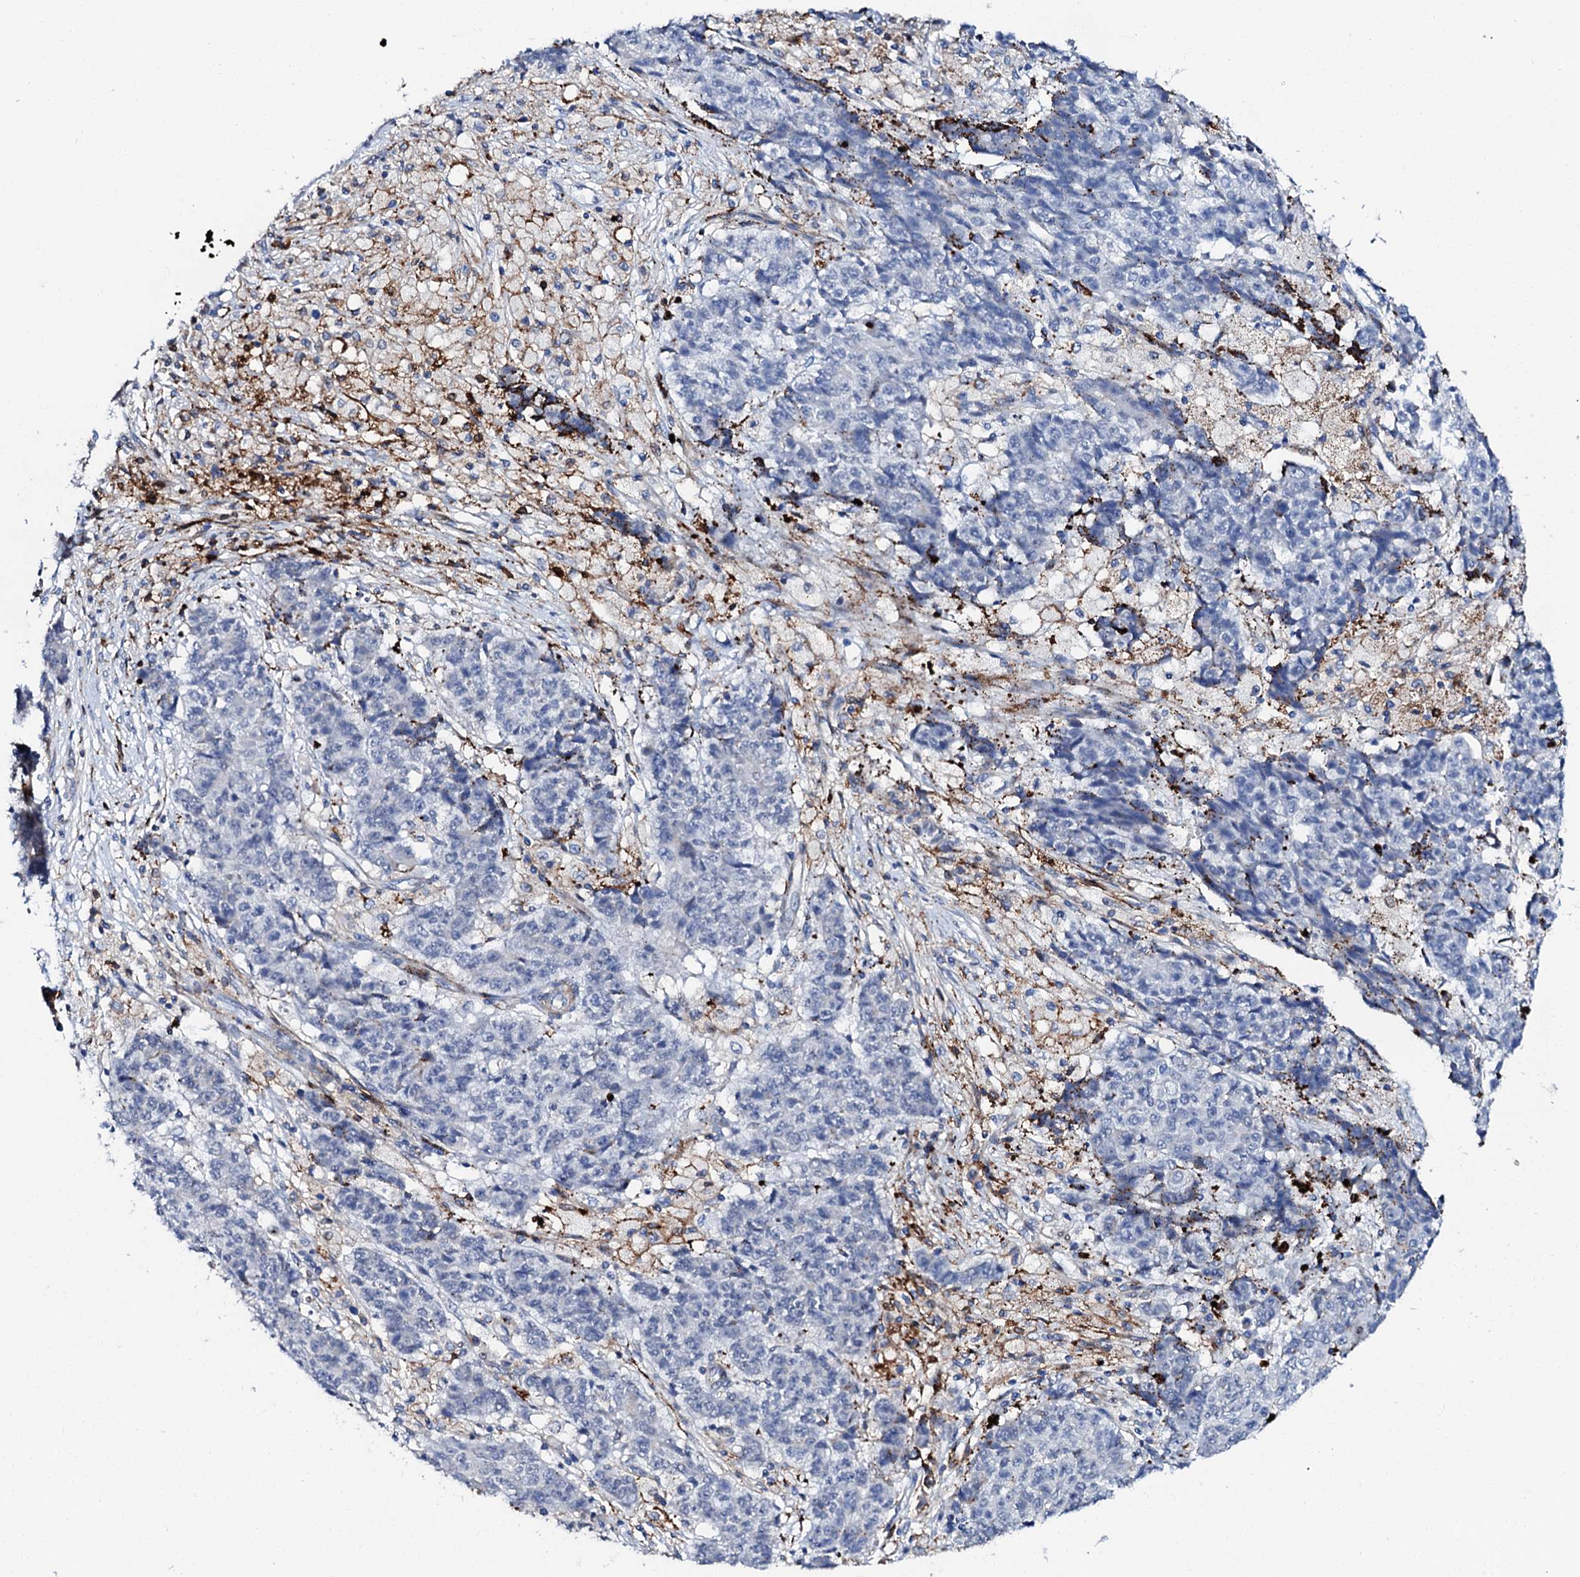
{"staining": {"intensity": "negative", "quantity": "none", "location": "none"}, "tissue": "ovarian cancer", "cell_type": "Tumor cells", "image_type": "cancer", "snomed": [{"axis": "morphology", "description": "Carcinoma, endometroid"}, {"axis": "topography", "description": "Ovary"}], "caption": "A micrograph of endometroid carcinoma (ovarian) stained for a protein shows no brown staining in tumor cells.", "gene": "MED13L", "patient": {"sex": "female", "age": 42}}